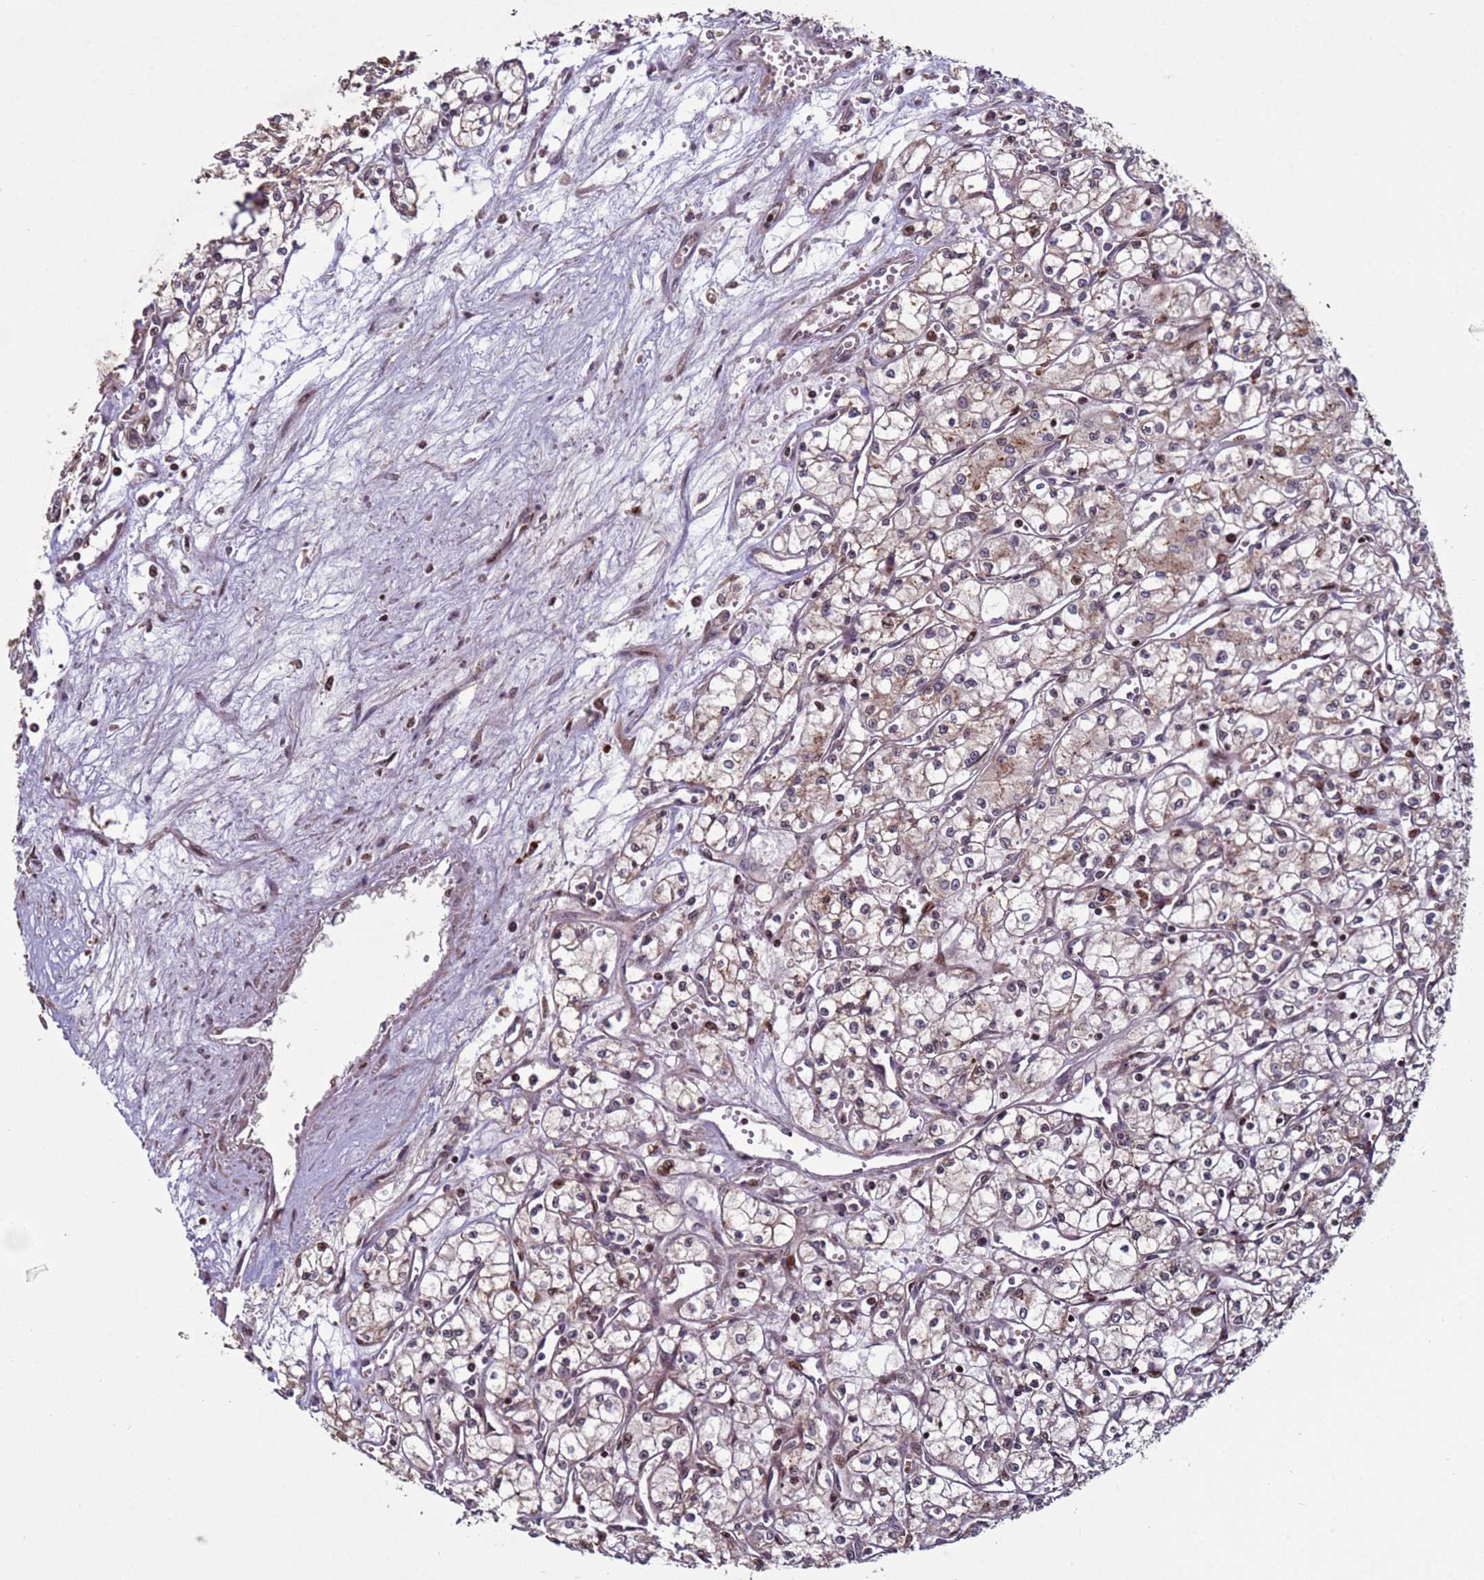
{"staining": {"intensity": "moderate", "quantity": "25%-75%", "location": "nuclear"}, "tissue": "renal cancer", "cell_type": "Tumor cells", "image_type": "cancer", "snomed": [{"axis": "morphology", "description": "Adenocarcinoma, NOS"}, {"axis": "topography", "description": "Kidney"}], "caption": "Immunohistochemistry (IHC) of human renal cancer exhibits medium levels of moderate nuclear staining in approximately 25%-75% of tumor cells.", "gene": "HGH1", "patient": {"sex": "male", "age": 59}}